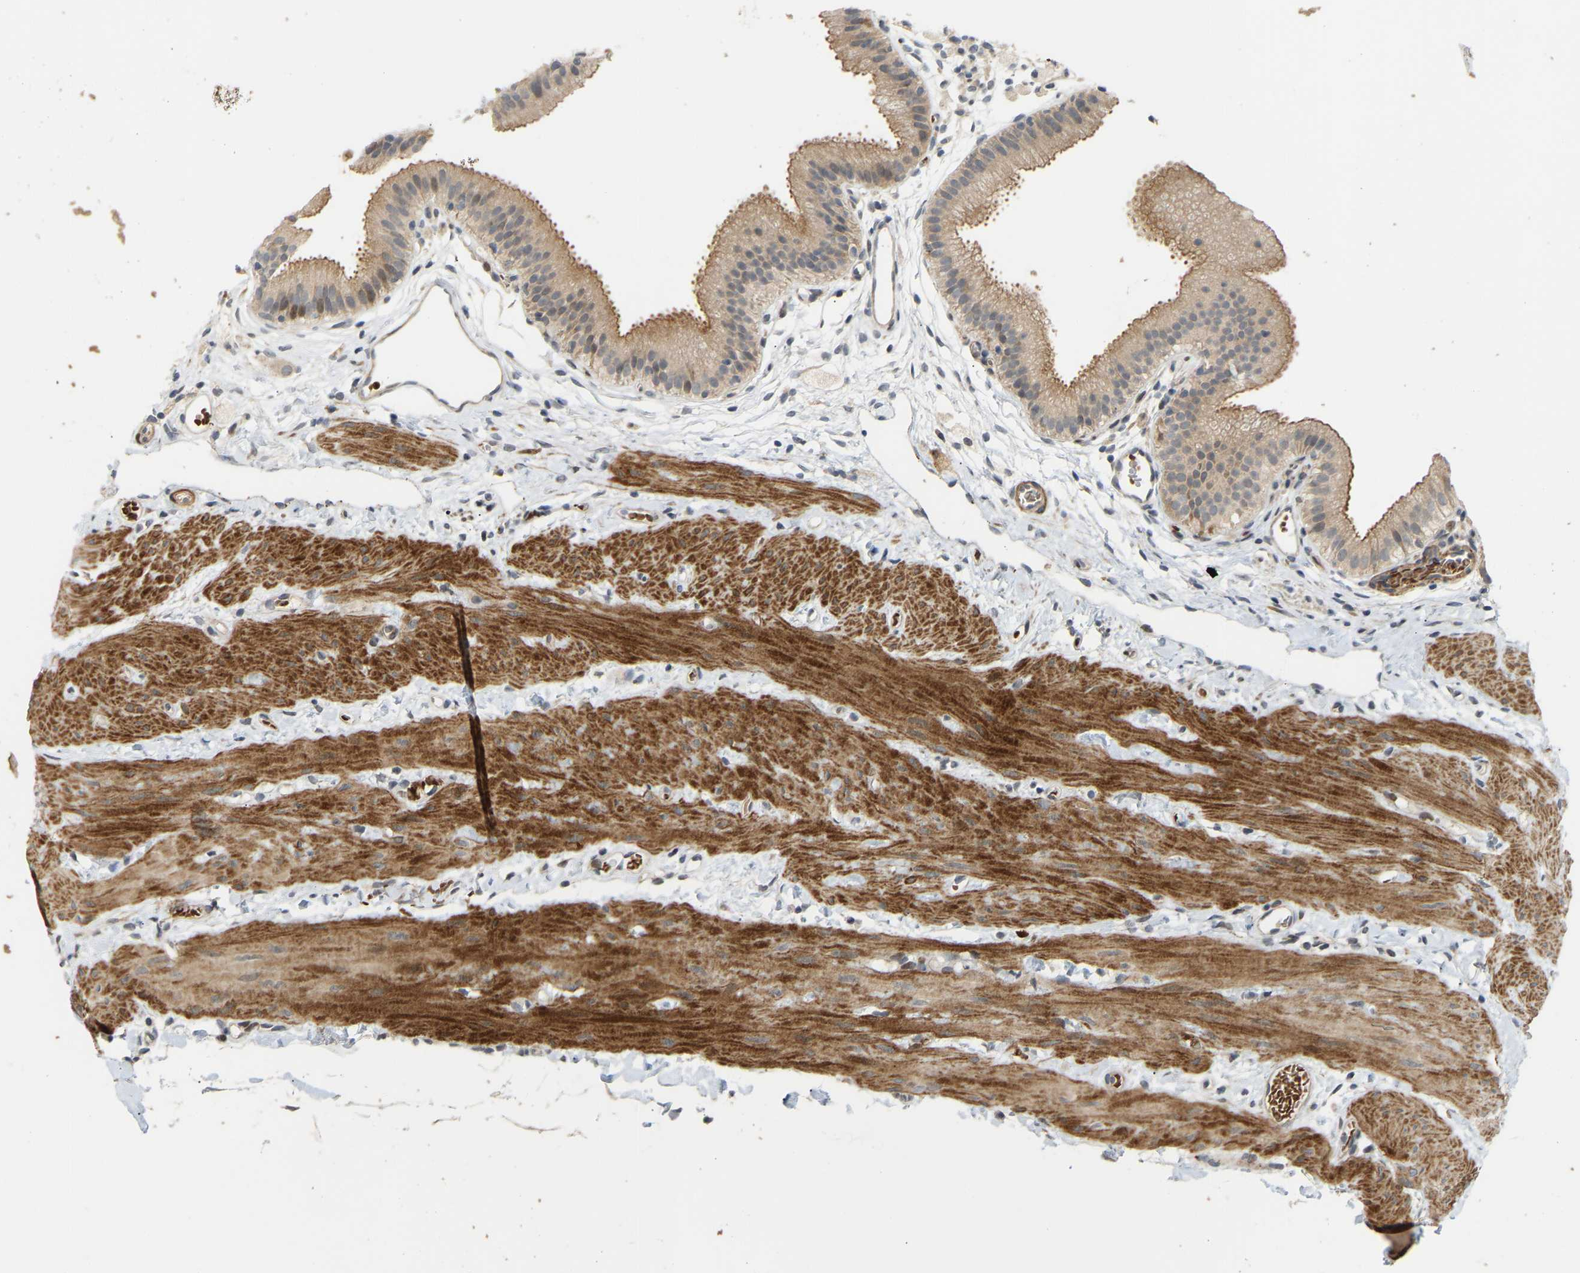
{"staining": {"intensity": "moderate", "quantity": ">75%", "location": "cytoplasmic/membranous,nuclear"}, "tissue": "gallbladder", "cell_type": "Glandular cells", "image_type": "normal", "snomed": [{"axis": "morphology", "description": "Normal tissue, NOS"}, {"axis": "topography", "description": "Gallbladder"}], "caption": "A brown stain highlights moderate cytoplasmic/membranous,nuclear positivity of a protein in glandular cells of unremarkable gallbladder.", "gene": "POGLUT2", "patient": {"sex": "female", "age": 26}}